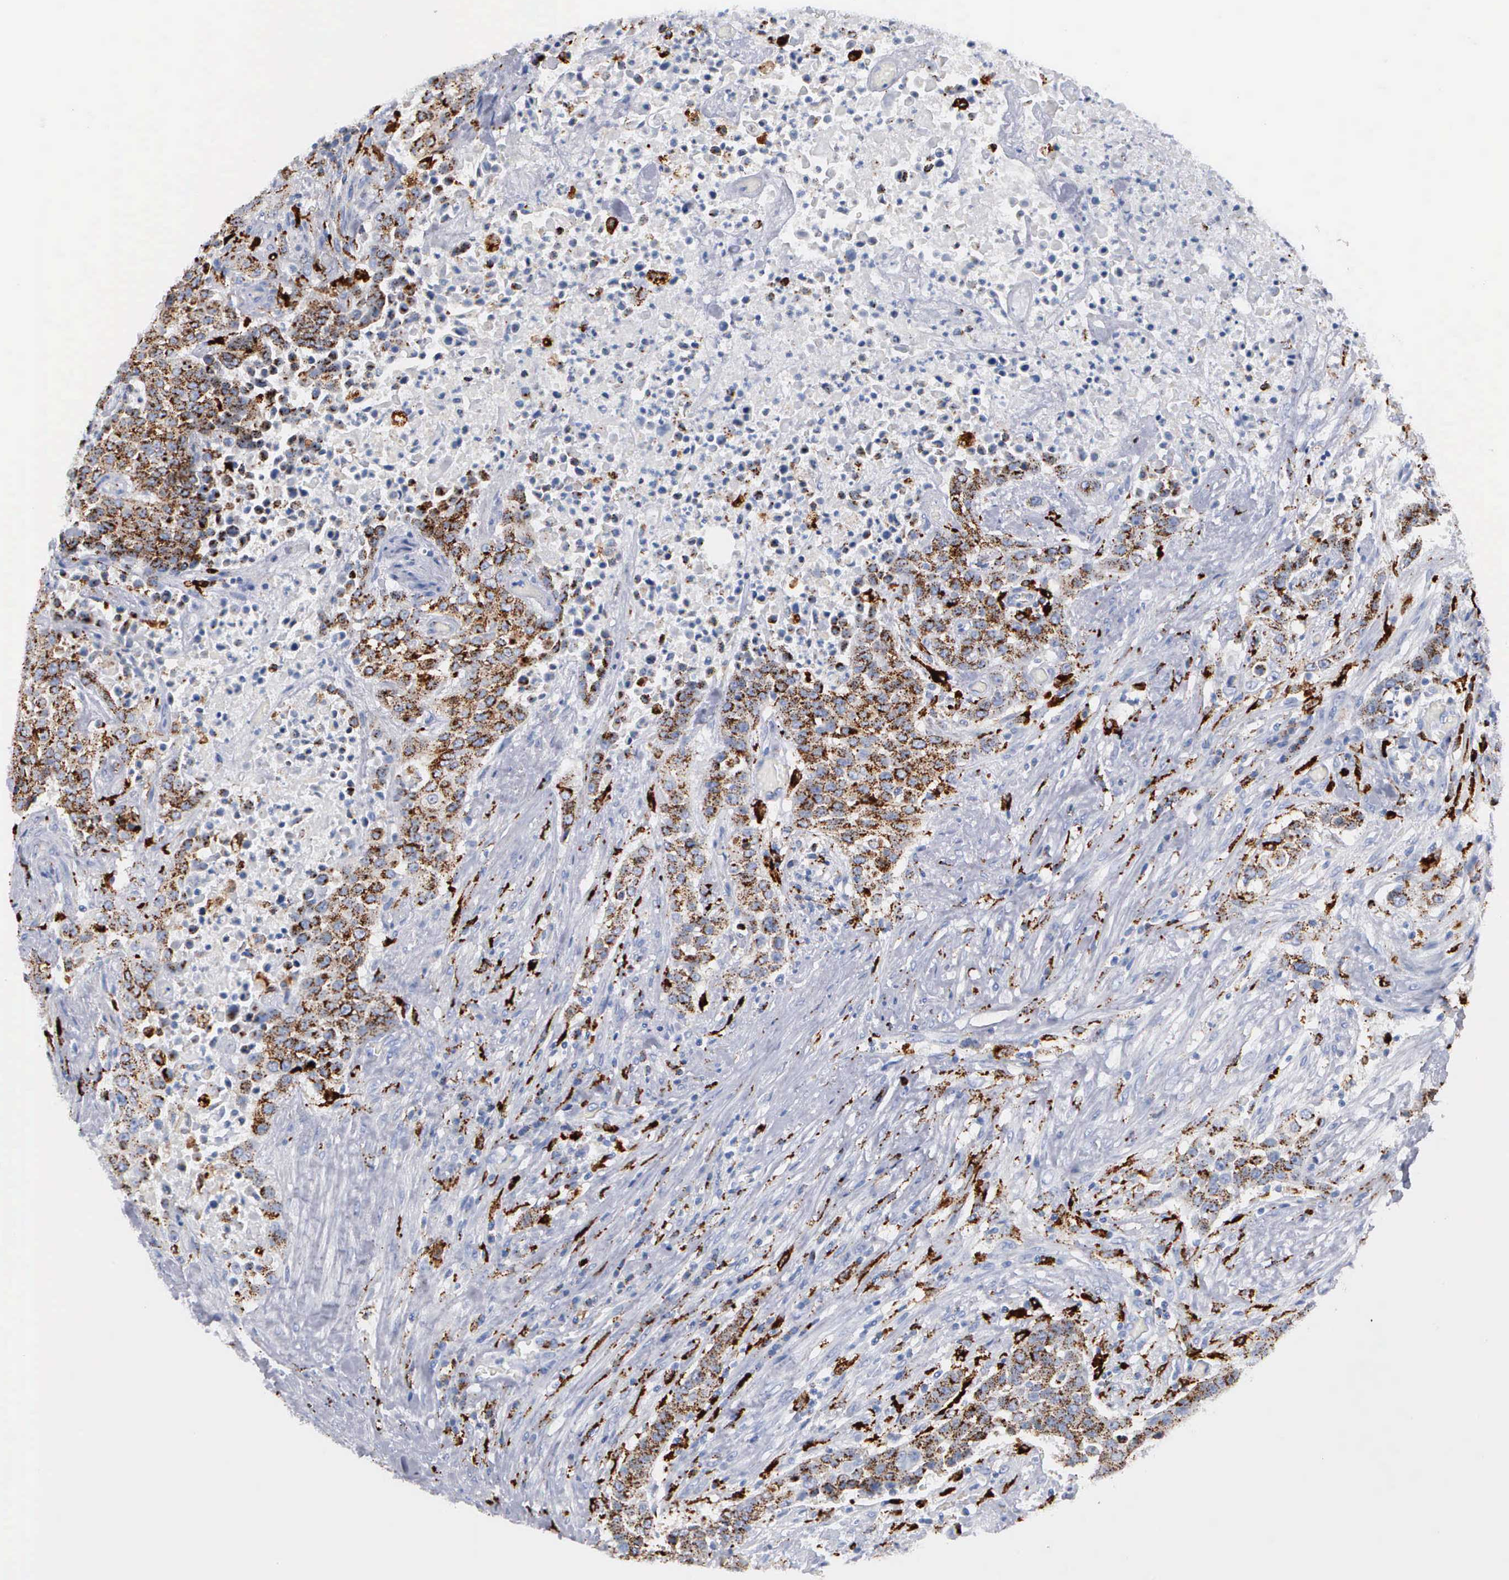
{"staining": {"intensity": "moderate", "quantity": ">75%", "location": "cytoplasmic/membranous"}, "tissue": "urothelial cancer", "cell_type": "Tumor cells", "image_type": "cancer", "snomed": [{"axis": "morphology", "description": "Urothelial carcinoma, High grade"}, {"axis": "topography", "description": "Urinary bladder"}], "caption": "Human high-grade urothelial carcinoma stained with a brown dye exhibits moderate cytoplasmic/membranous positive positivity in approximately >75% of tumor cells.", "gene": "CTSH", "patient": {"sex": "male", "age": 74}}